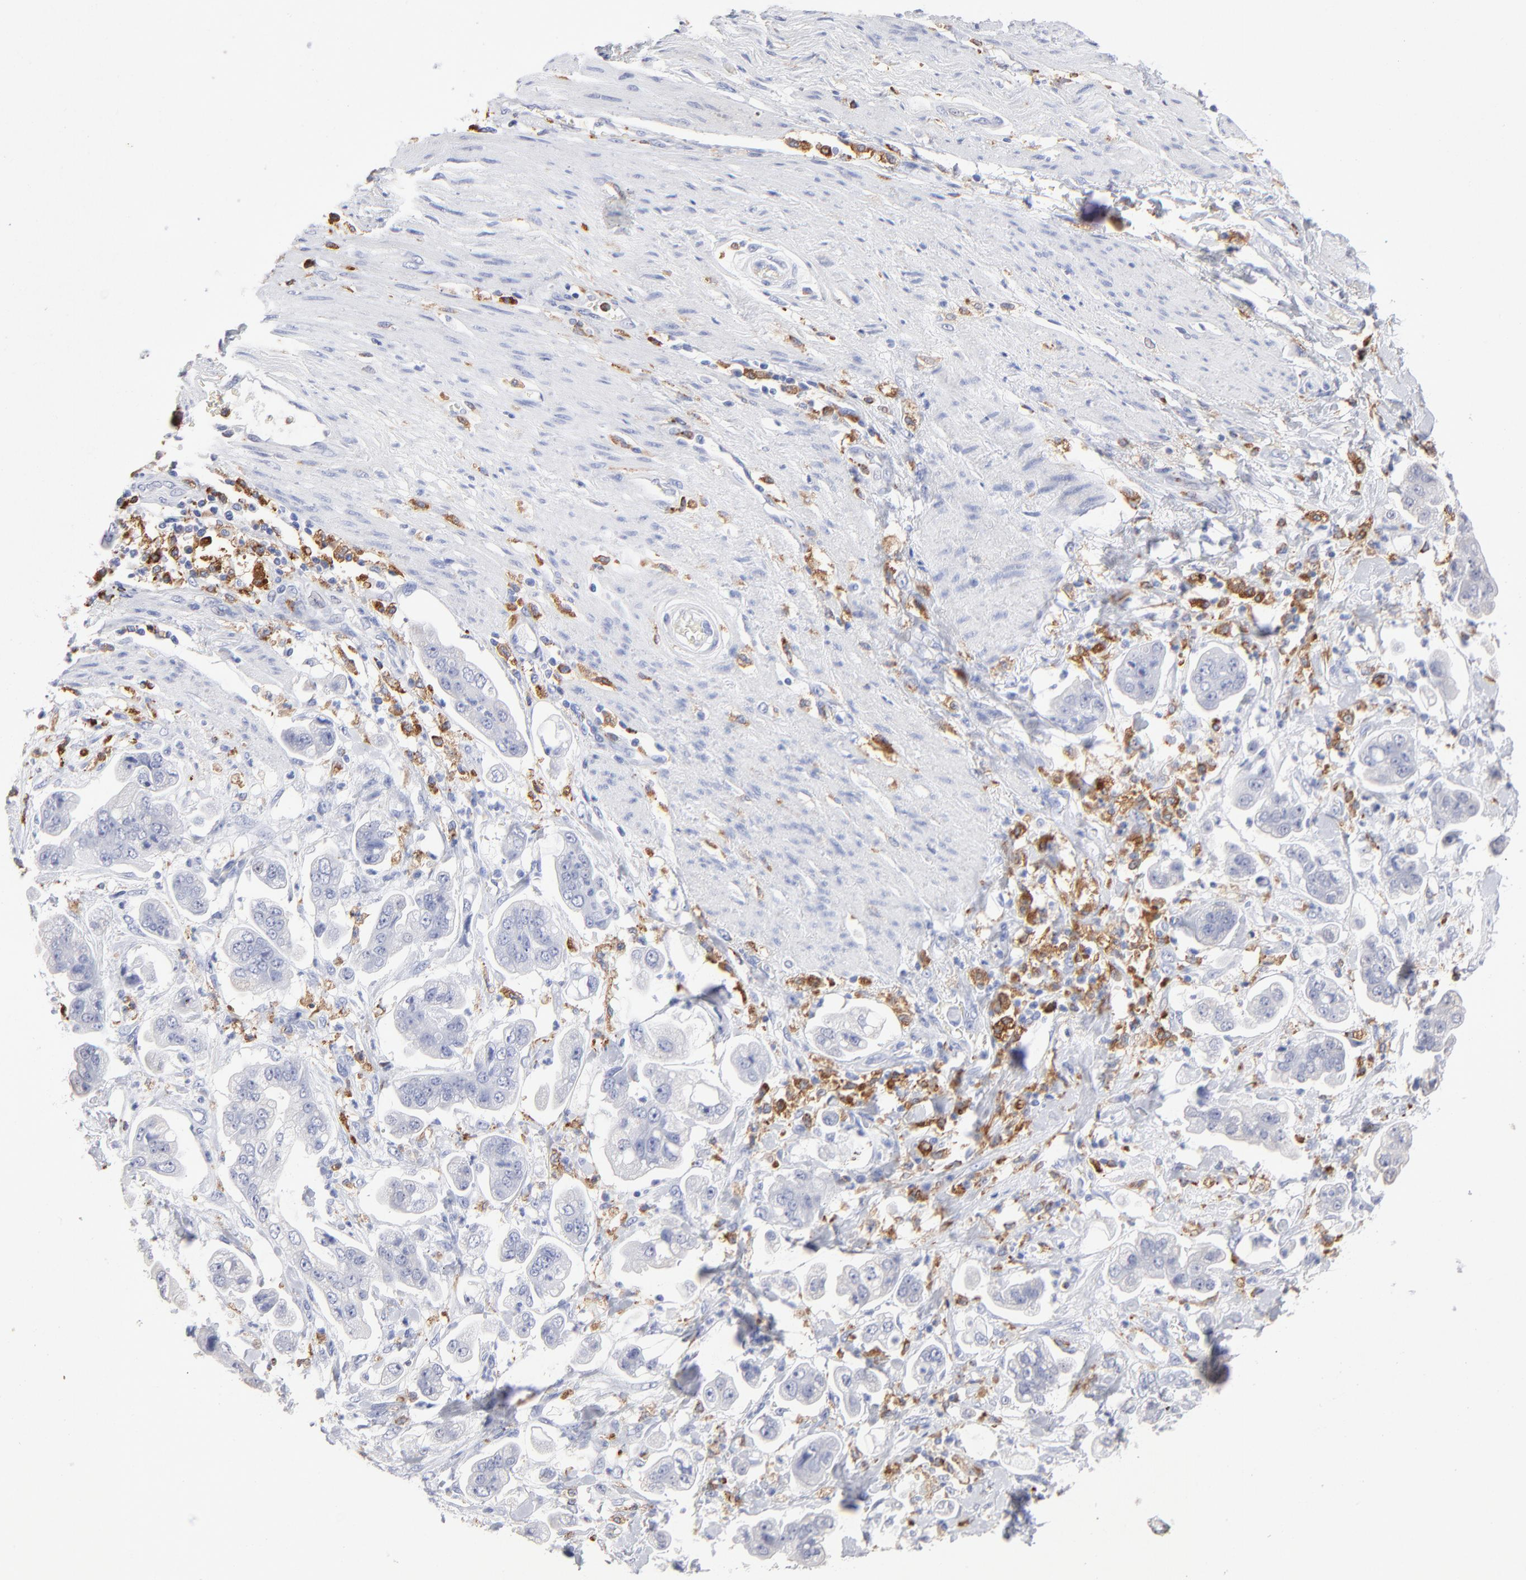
{"staining": {"intensity": "negative", "quantity": "none", "location": "none"}, "tissue": "stomach cancer", "cell_type": "Tumor cells", "image_type": "cancer", "snomed": [{"axis": "morphology", "description": "Adenocarcinoma, NOS"}, {"axis": "topography", "description": "Stomach"}], "caption": "This is an immunohistochemistry photomicrograph of human stomach cancer (adenocarcinoma). There is no expression in tumor cells.", "gene": "CD180", "patient": {"sex": "male", "age": 62}}